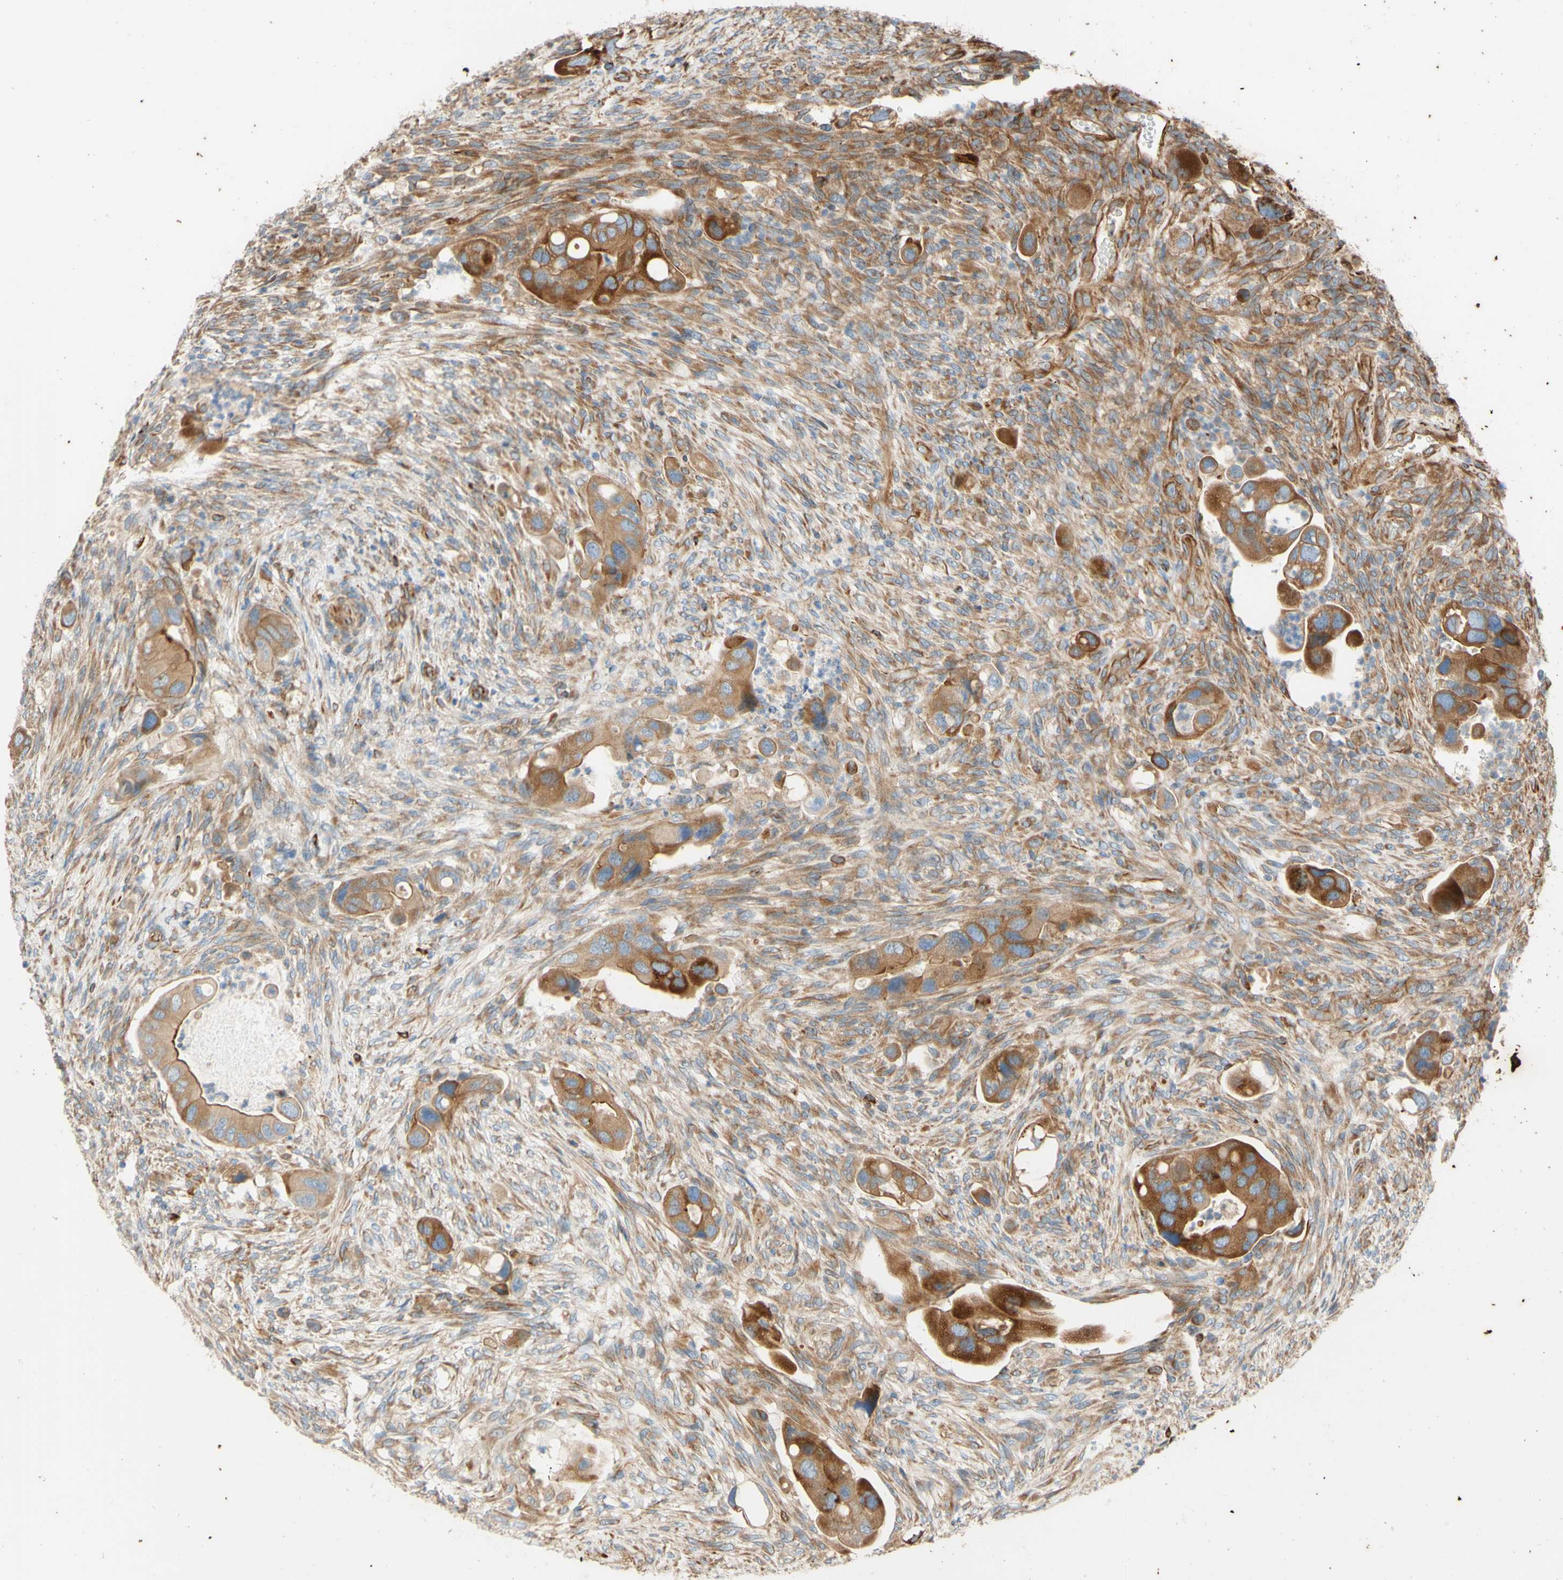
{"staining": {"intensity": "moderate", "quantity": ">75%", "location": "cytoplasmic/membranous"}, "tissue": "colorectal cancer", "cell_type": "Tumor cells", "image_type": "cancer", "snomed": [{"axis": "morphology", "description": "Adenocarcinoma, NOS"}, {"axis": "topography", "description": "Rectum"}], "caption": "Adenocarcinoma (colorectal) stained with a brown dye exhibits moderate cytoplasmic/membranous positive staining in approximately >75% of tumor cells.", "gene": "C1orf43", "patient": {"sex": "female", "age": 57}}